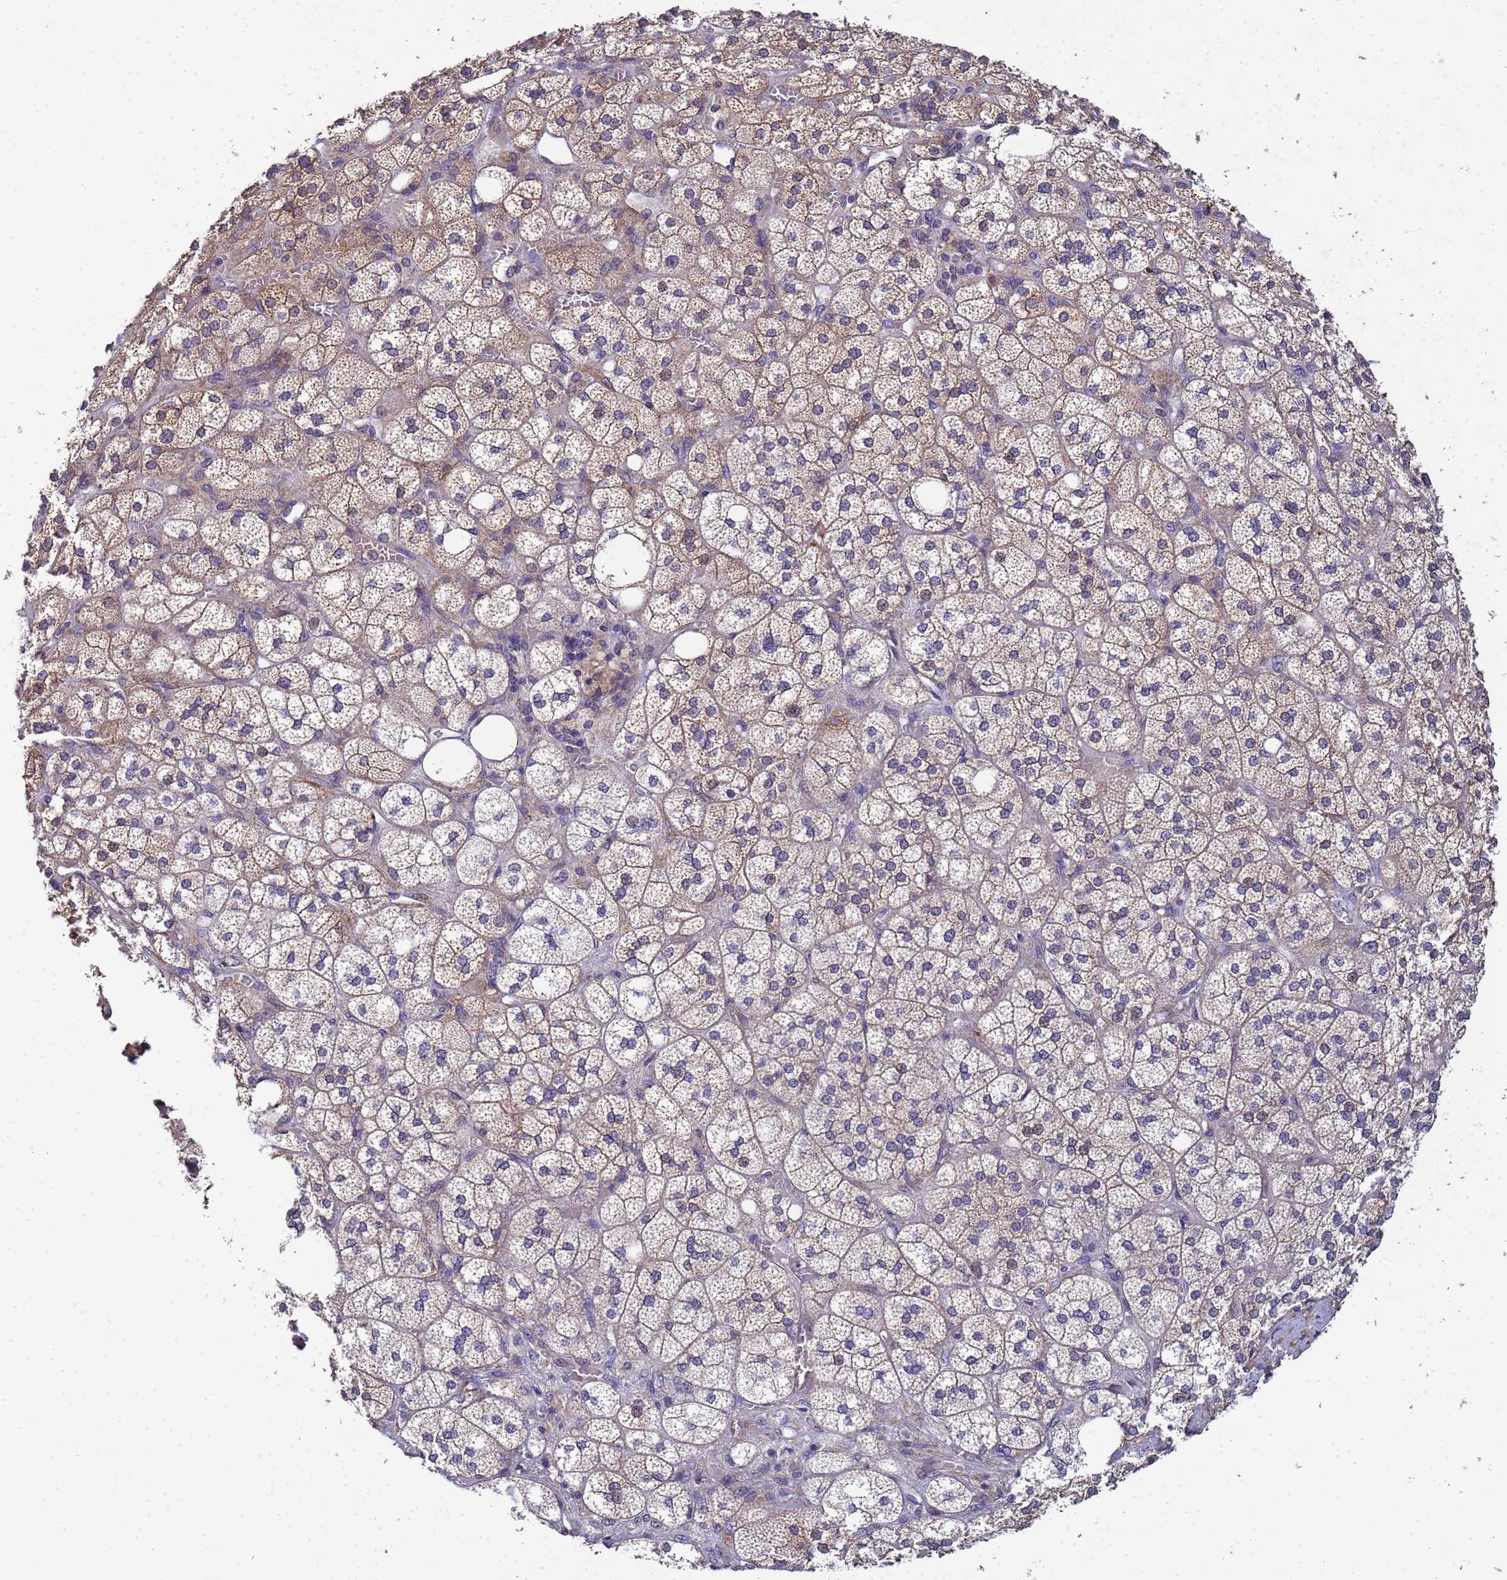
{"staining": {"intensity": "moderate", "quantity": "<25%", "location": "cytoplasmic/membranous"}, "tissue": "adrenal gland", "cell_type": "Glandular cells", "image_type": "normal", "snomed": [{"axis": "morphology", "description": "Normal tissue, NOS"}, {"axis": "topography", "description": "Adrenal gland"}], "caption": "DAB immunohistochemical staining of benign human adrenal gland exhibits moderate cytoplasmic/membranous protein positivity in approximately <25% of glandular cells.", "gene": "CDC34", "patient": {"sex": "male", "age": 61}}